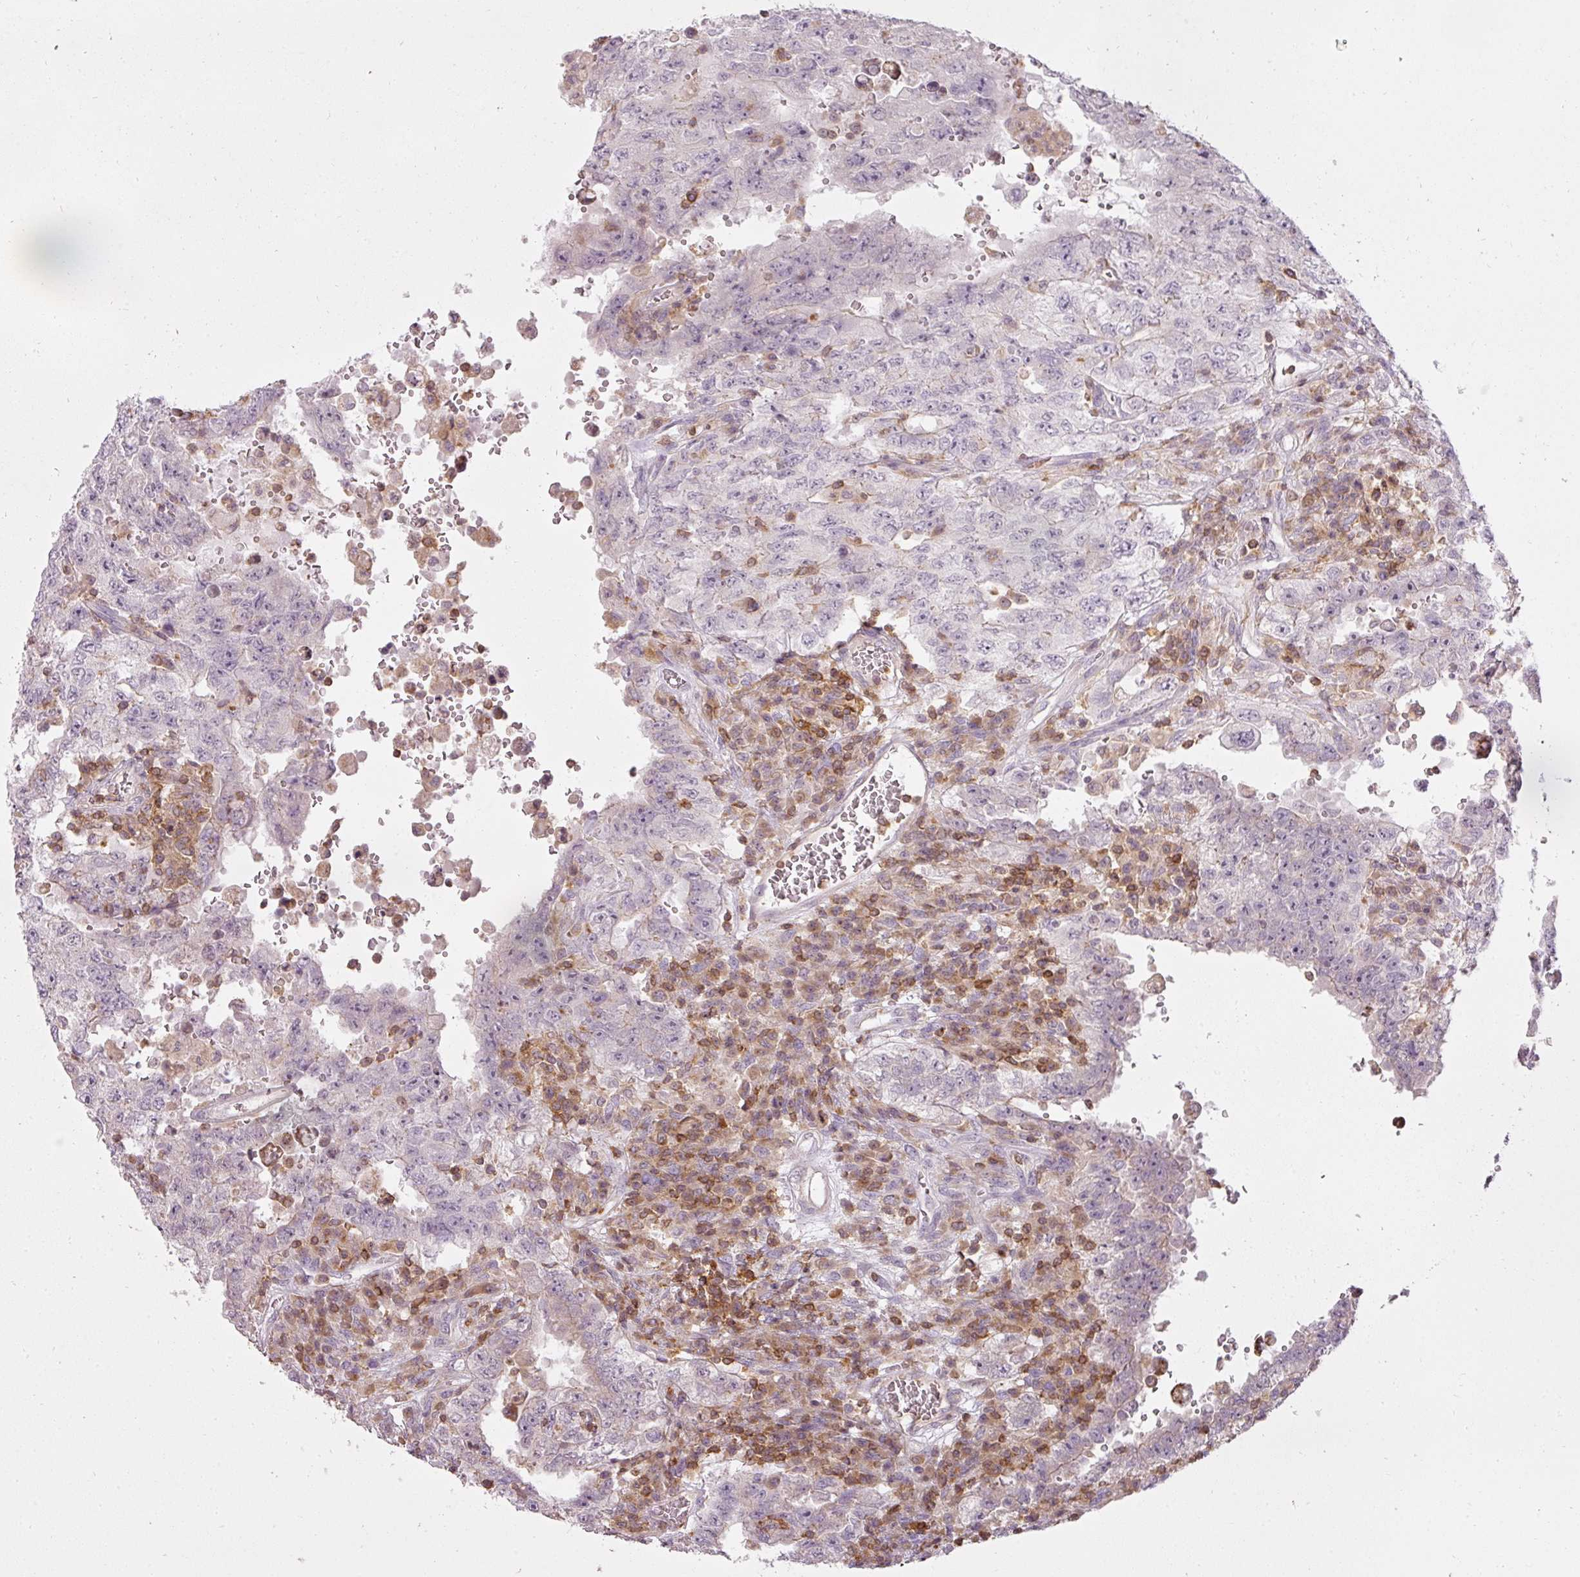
{"staining": {"intensity": "negative", "quantity": "none", "location": "none"}, "tissue": "testis cancer", "cell_type": "Tumor cells", "image_type": "cancer", "snomed": [{"axis": "morphology", "description": "Carcinoma, Embryonal, NOS"}, {"axis": "topography", "description": "Testis"}], "caption": "This is a image of immunohistochemistry (IHC) staining of embryonal carcinoma (testis), which shows no expression in tumor cells.", "gene": "STK4", "patient": {"sex": "male", "age": 26}}